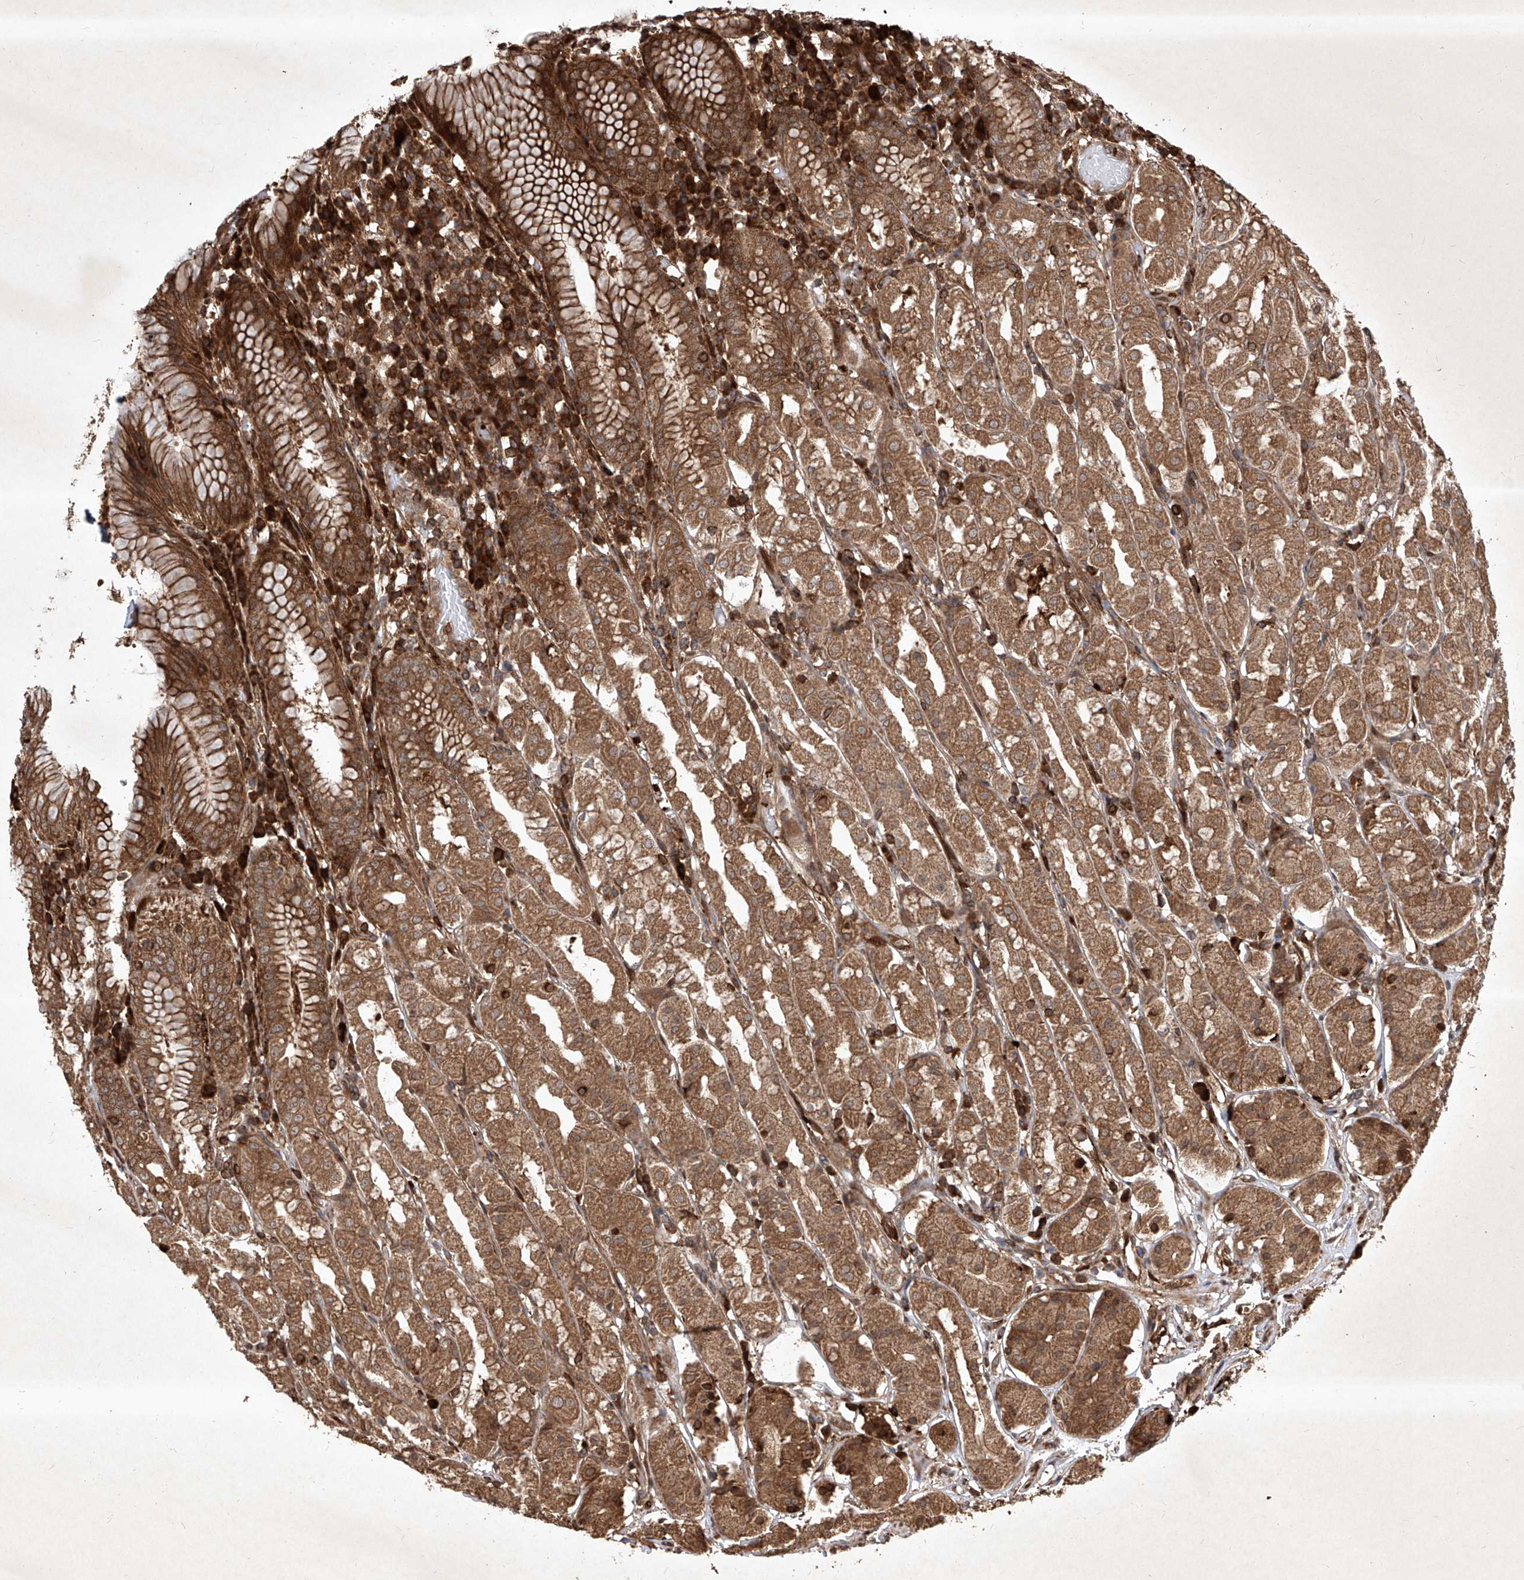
{"staining": {"intensity": "moderate", "quantity": ">75%", "location": "cytoplasmic/membranous"}, "tissue": "stomach", "cell_type": "Glandular cells", "image_type": "normal", "snomed": [{"axis": "morphology", "description": "Normal tissue, NOS"}, {"axis": "topography", "description": "Stomach"}, {"axis": "topography", "description": "Stomach, lower"}], "caption": "This histopathology image reveals immunohistochemistry staining of normal stomach, with medium moderate cytoplasmic/membranous staining in about >75% of glandular cells.", "gene": "MAGED2", "patient": {"sex": "female", "age": 56}}